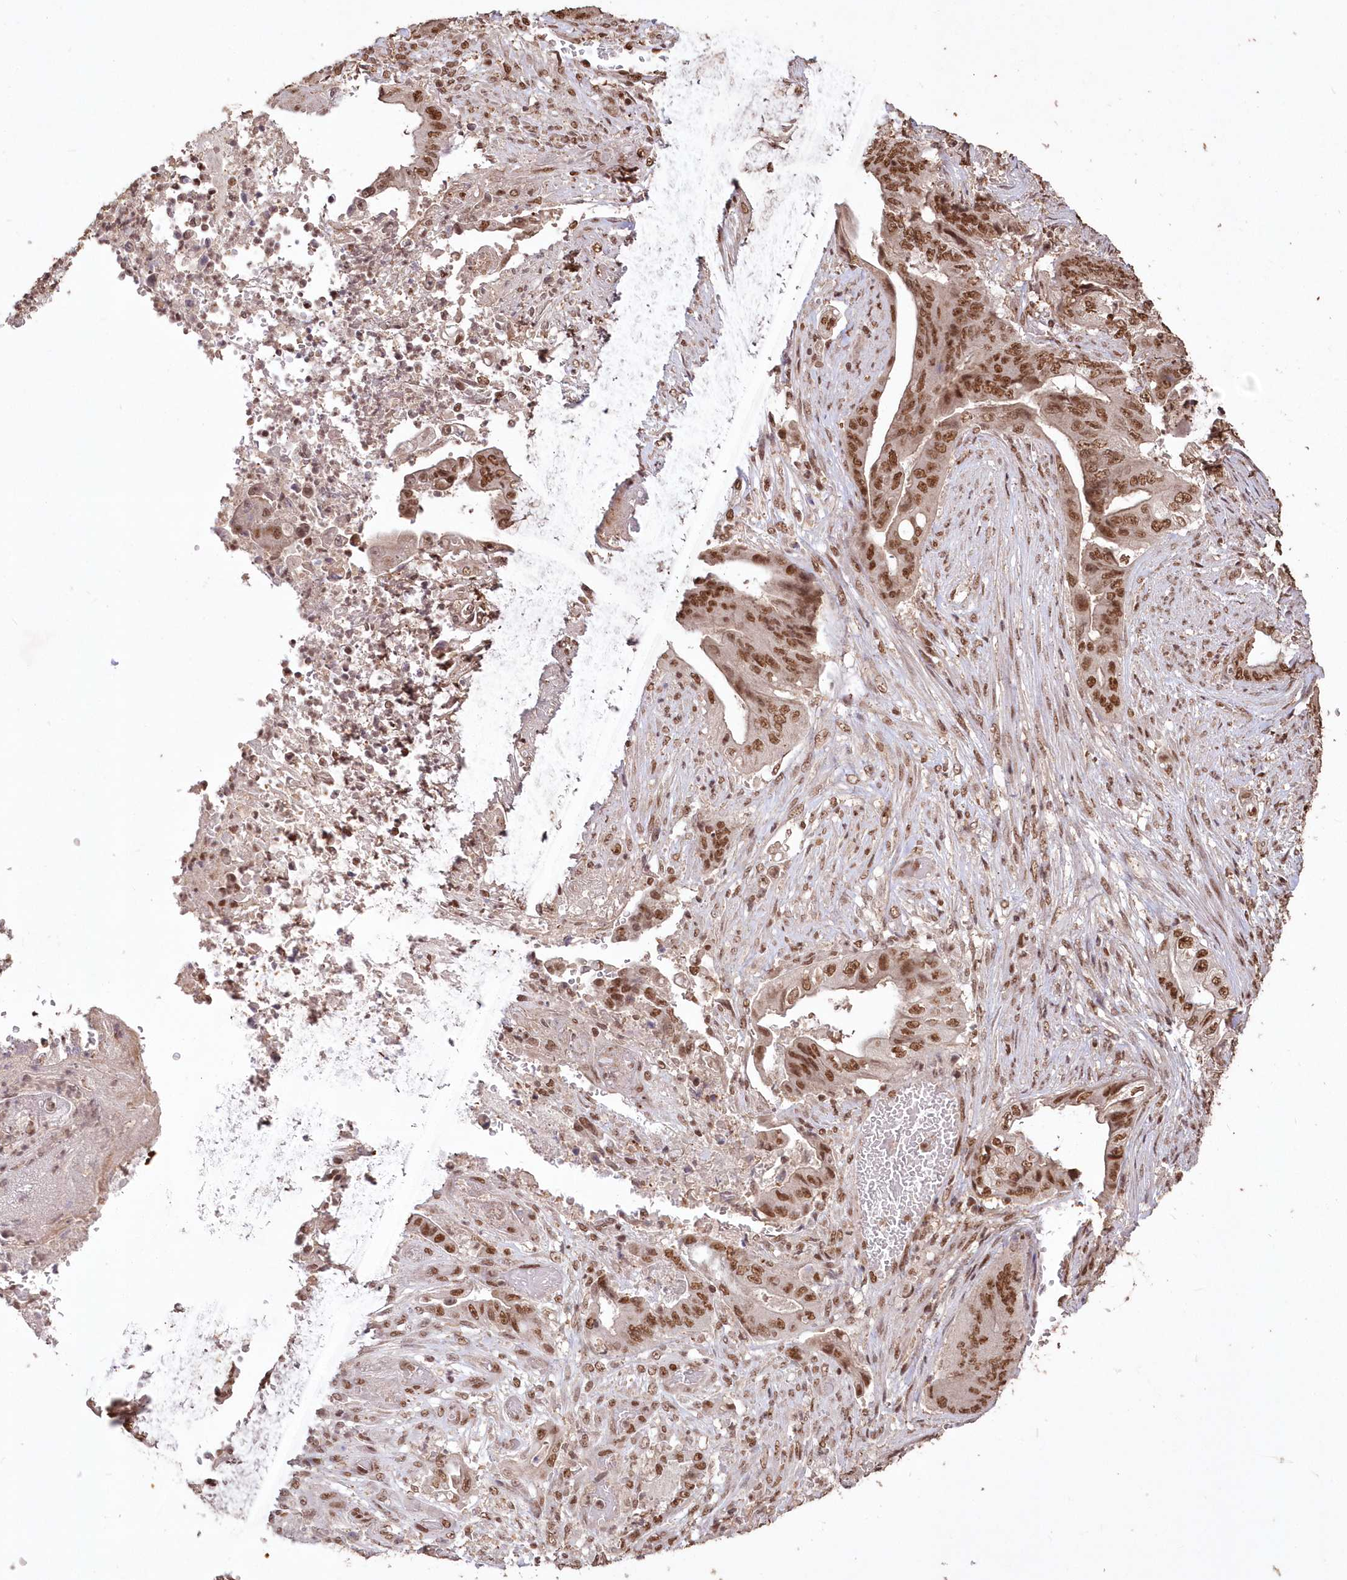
{"staining": {"intensity": "moderate", "quantity": ">75%", "location": "nuclear"}, "tissue": "stomach cancer", "cell_type": "Tumor cells", "image_type": "cancer", "snomed": [{"axis": "morphology", "description": "Adenocarcinoma, NOS"}, {"axis": "topography", "description": "Stomach"}], "caption": "Approximately >75% of tumor cells in stomach cancer reveal moderate nuclear protein expression as visualized by brown immunohistochemical staining.", "gene": "PDS5A", "patient": {"sex": "female", "age": 73}}